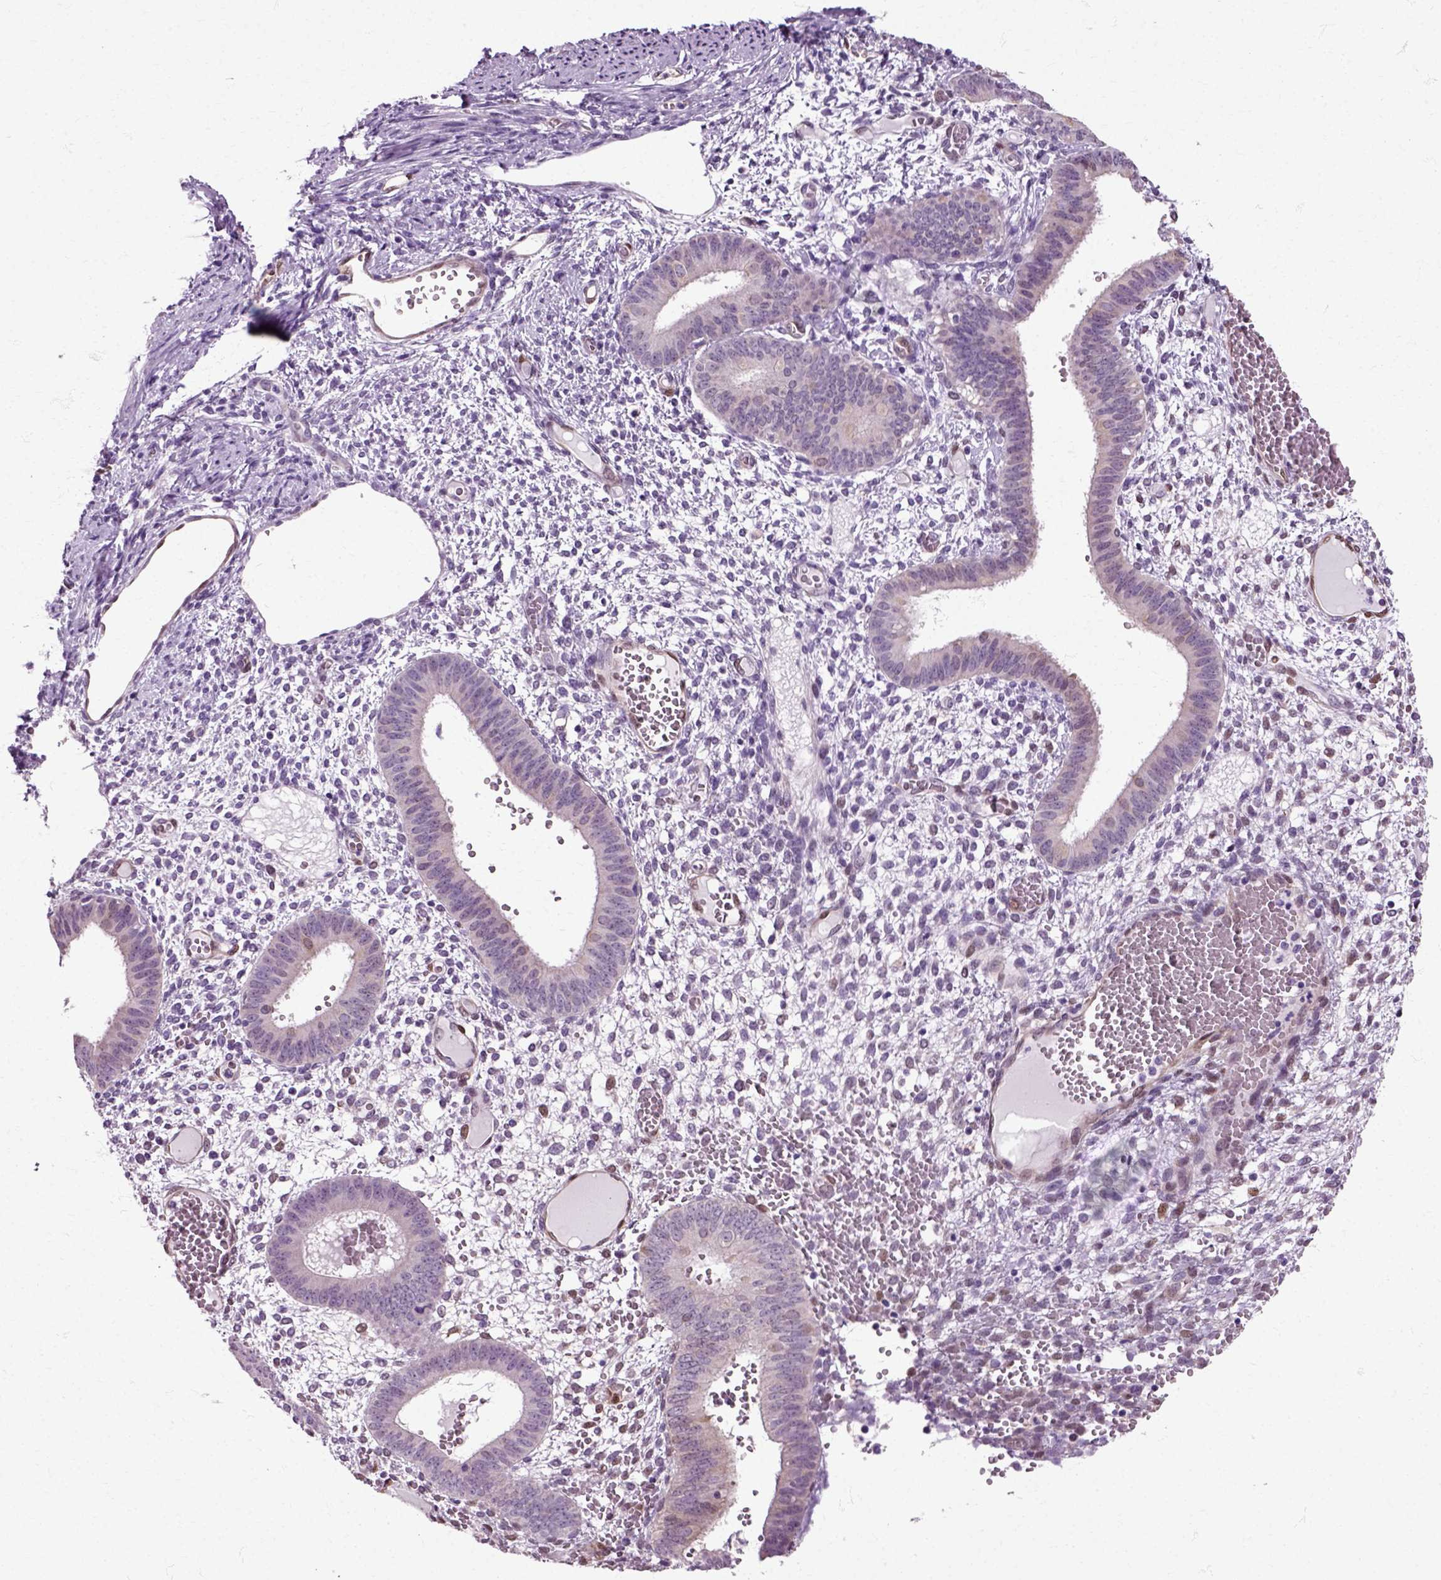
{"staining": {"intensity": "negative", "quantity": "none", "location": "none"}, "tissue": "endometrium", "cell_type": "Cells in endometrial stroma", "image_type": "normal", "snomed": [{"axis": "morphology", "description": "Normal tissue, NOS"}, {"axis": "topography", "description": "Endometrium"}], "caption": "Cells in endometrial stroma are negative for brown protein staining in benign endometrium. (IHC, brightfield microscopy, high magnification).", "gene": "HSPA2", "patient": {"sex": "female", "age": 42}}